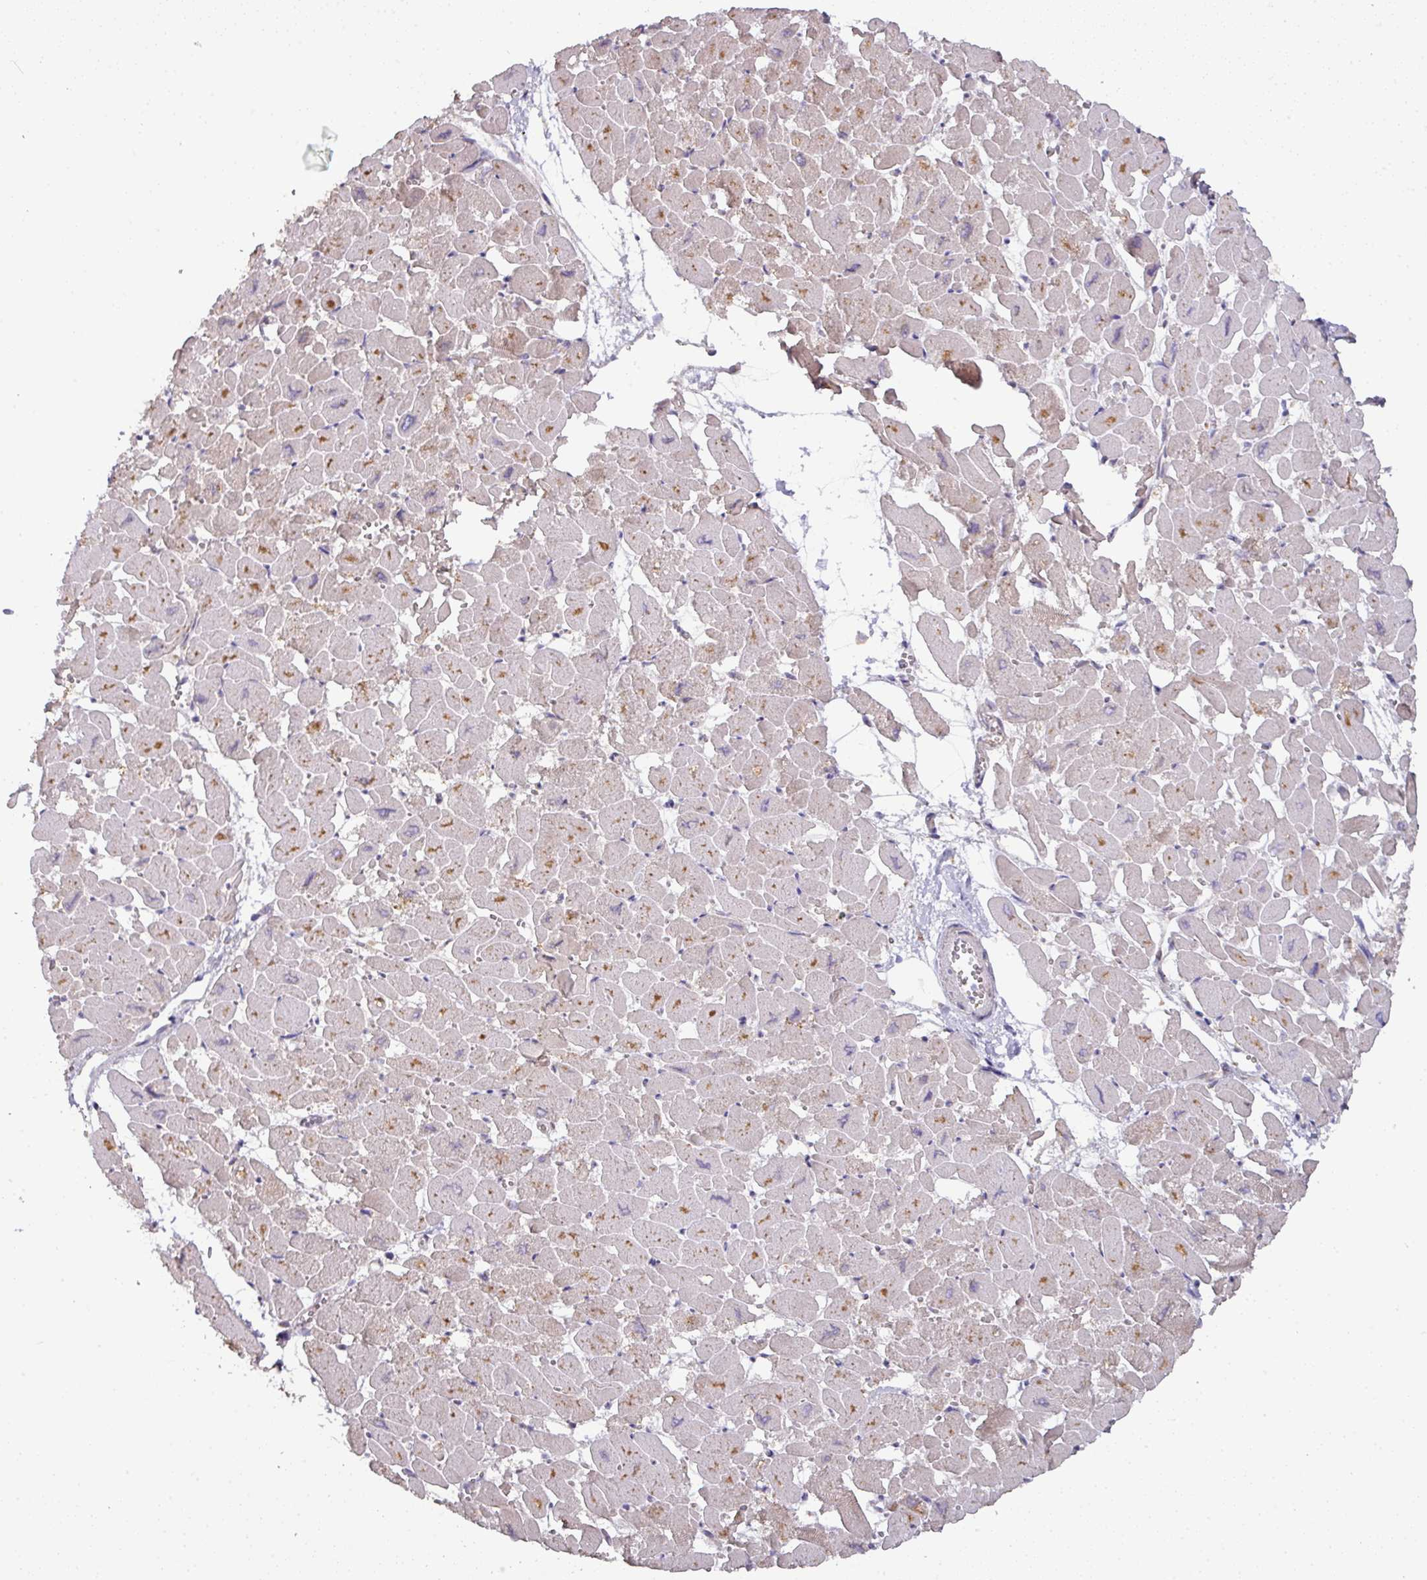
{"staining": {"intensity": "moderate", "quantity": "25%-75%", "location": "cytoplasmic/membranous"}, "tissue": "heart muscle", "cell_type": "Cardiomyocytes", "image_type": "normal", "snomed": [{"axis": "morphology", "description": "Normal tissue, NOS"}, {"axis": "topography", "description": "Heart"}], "caption": "Immunohistochemistry staining of benign heart muscle, which shows medium levels of moderate cytoplasmic/membranous expression in about 25%-75% of cardiomyocytes indicating moderate cytoplasmic/membranous protein positivity. The staining was performed using DAB (3,3'-diaminobenzidine) (brown) for protein detection and nuclei were counterstained in hematoxylin (blue).", "gene": "GALP", "patient": {"sex": "male", "age": 54}}